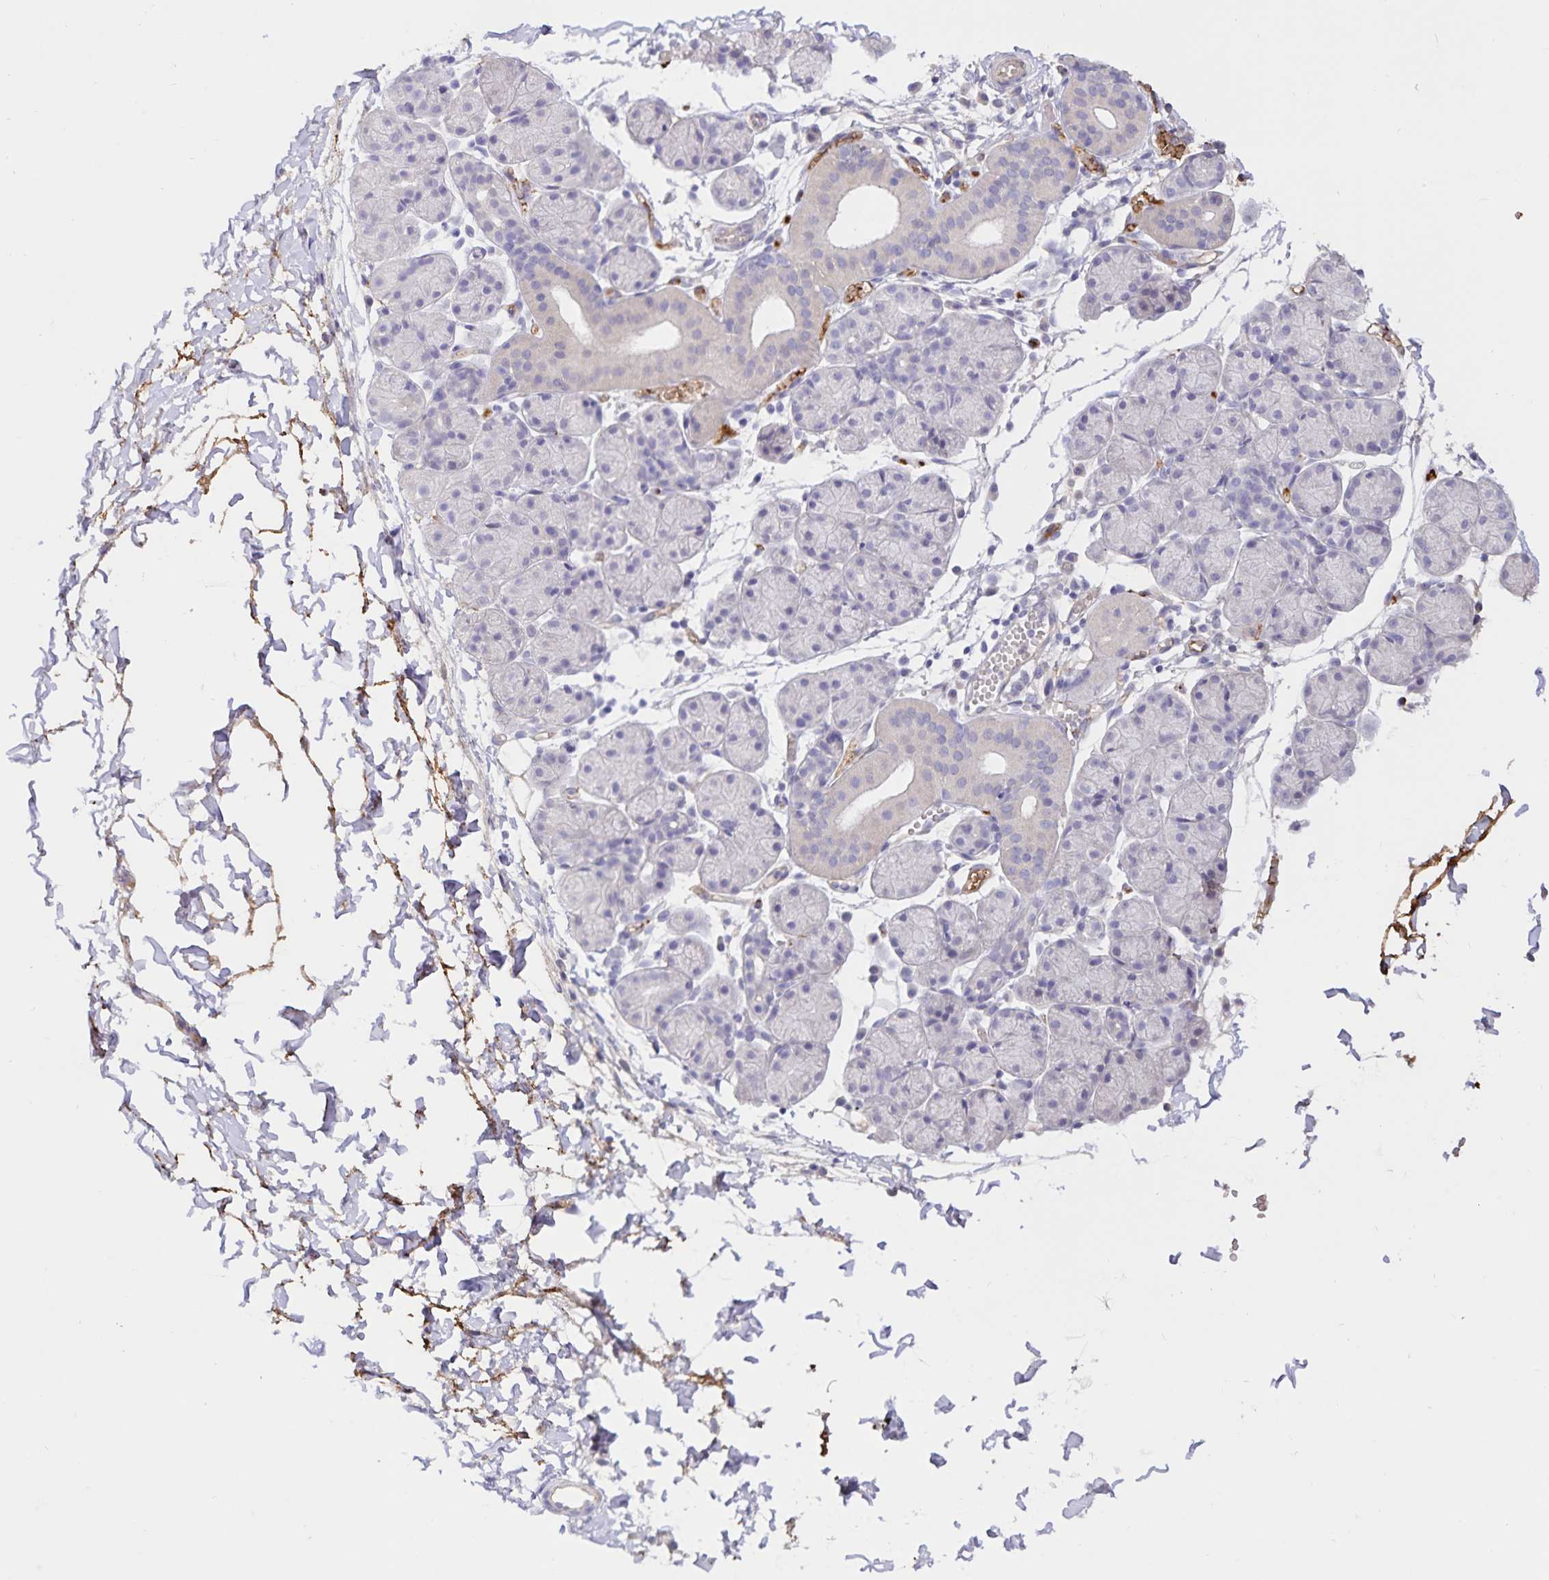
{"staining": {"intensity": "negative", "quantity": "none", "location": "none"}, "tissue": "salivary gland", "cell_type": "Glandular cells", "image_type": "normal", "snomed": [{"axis": "morphology", "description": "Normal tissue, NOS"}, {"axis": "morphology", "description": "Inflammation, NOS"}, {"axis": "topography", "description": "Lymph node"}, {"axis": "topography", "description": "Salivary gland"}], "caption": "An immunohistochemistry (IHC) micrograph of normal salivary gland is shown. There is no staining in glandular cells of salivary gland. (Stains: DAB IHC with hematoxylin counter stain, Microscopy: brightfield microscopy at high magnification).", "gene": "FGG", "patient": {"sex": "male", "age": 3}}